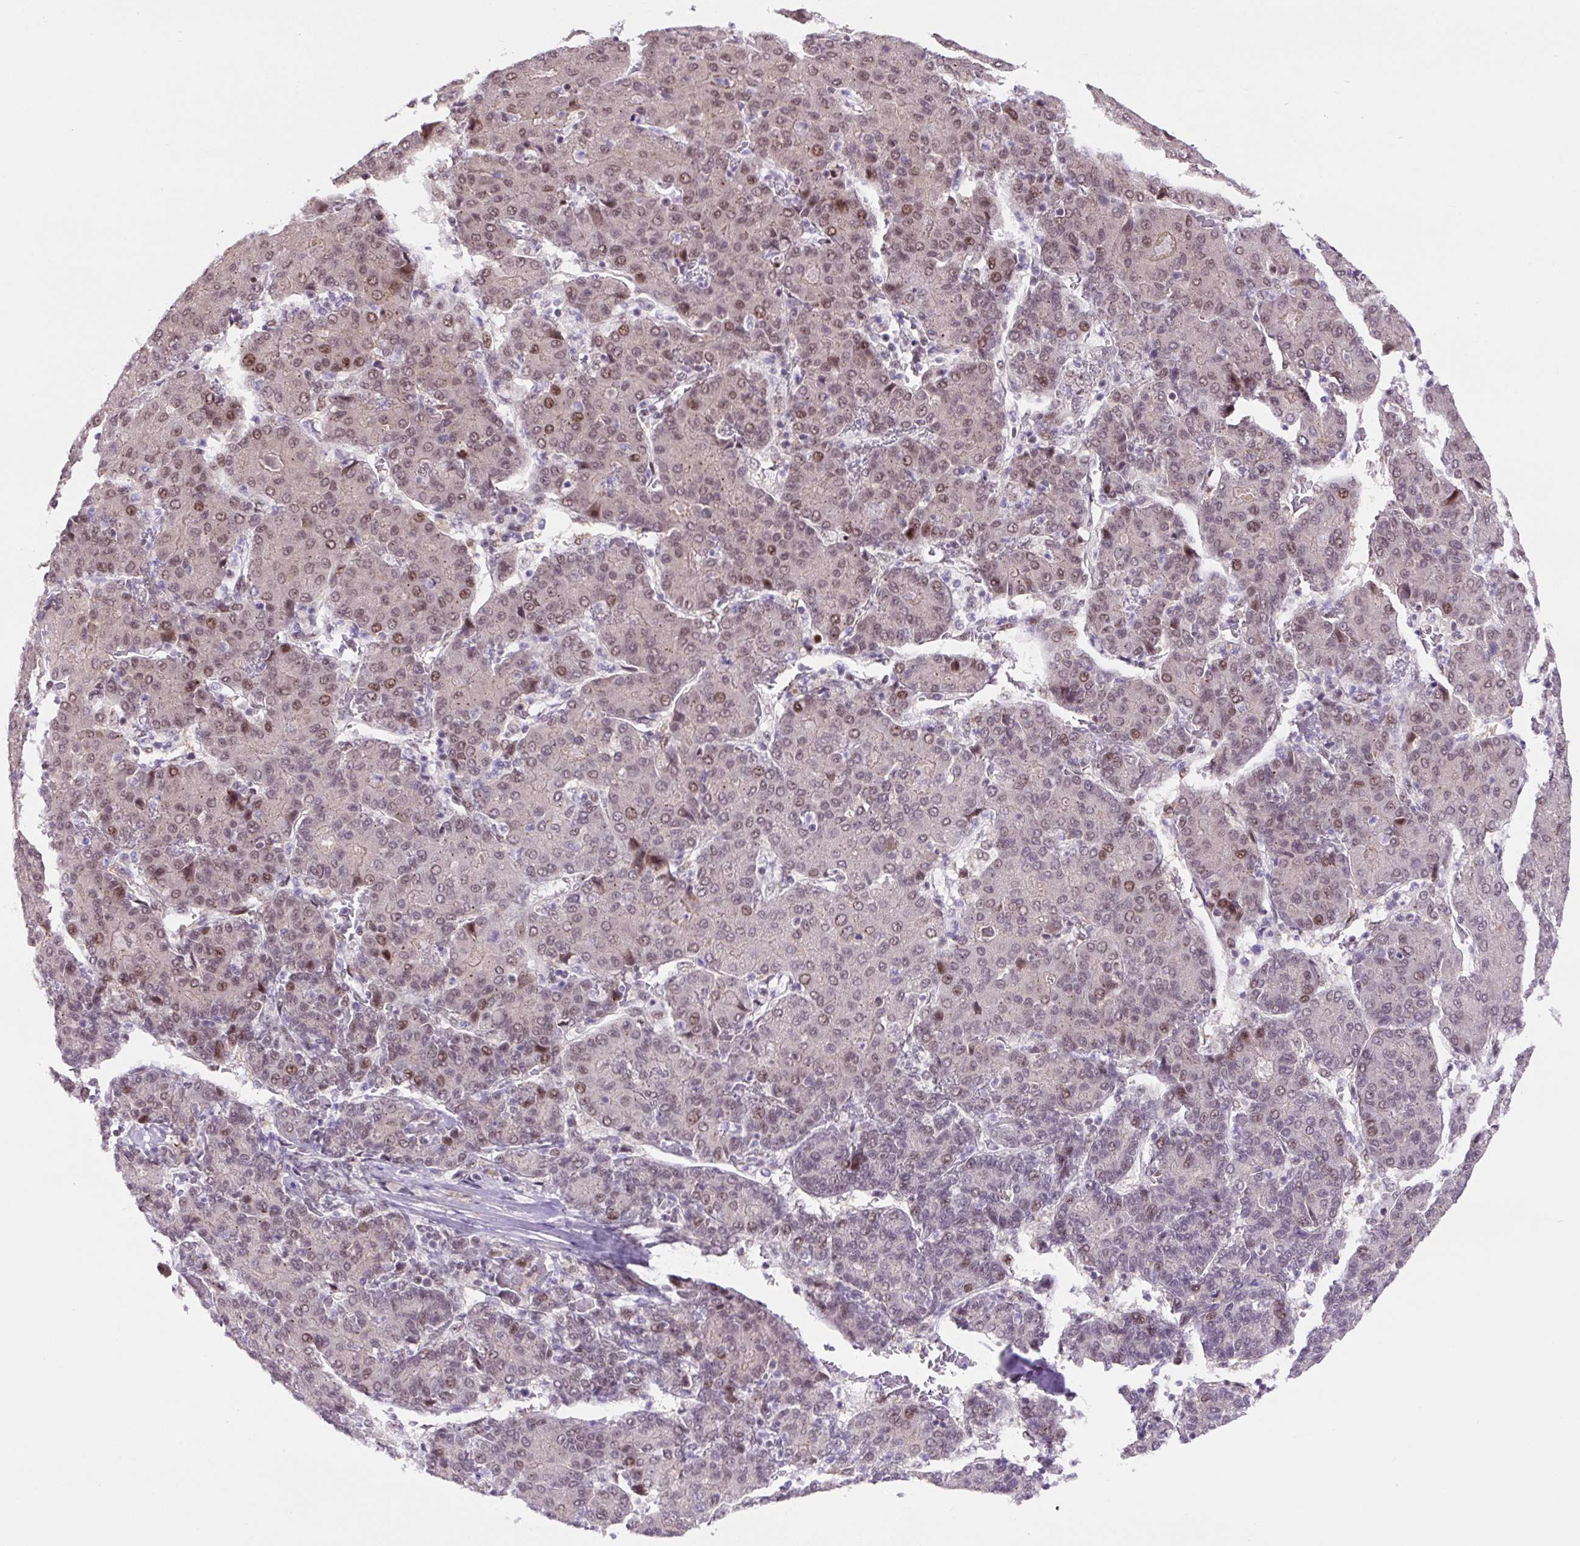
{"staining": {"intensity": "weak", "quantity": "<25%", "location": "nuclear"}, "tissue": "liver cancer", "cell_type": "Tumor cells", "image_type": "cancer", "snomed": [{"axis": "morphology", "description": "Carcinoma, Hepatocellular, NOS"}, {"axis": "topography", "description": "Liver"}], "caption": "DAB (3,3'-diaminobenzidine) immunohistochemical staining of human liver hepatocellular carcinoma displays no significant expression in tumor cells. (Stains: DAB IHC with hematoxylin counter stain, Microscopy: brightfield microscopy at high magnification).", "gene": "TAF1A", "patient": {"sex": "male", "age": 65}}